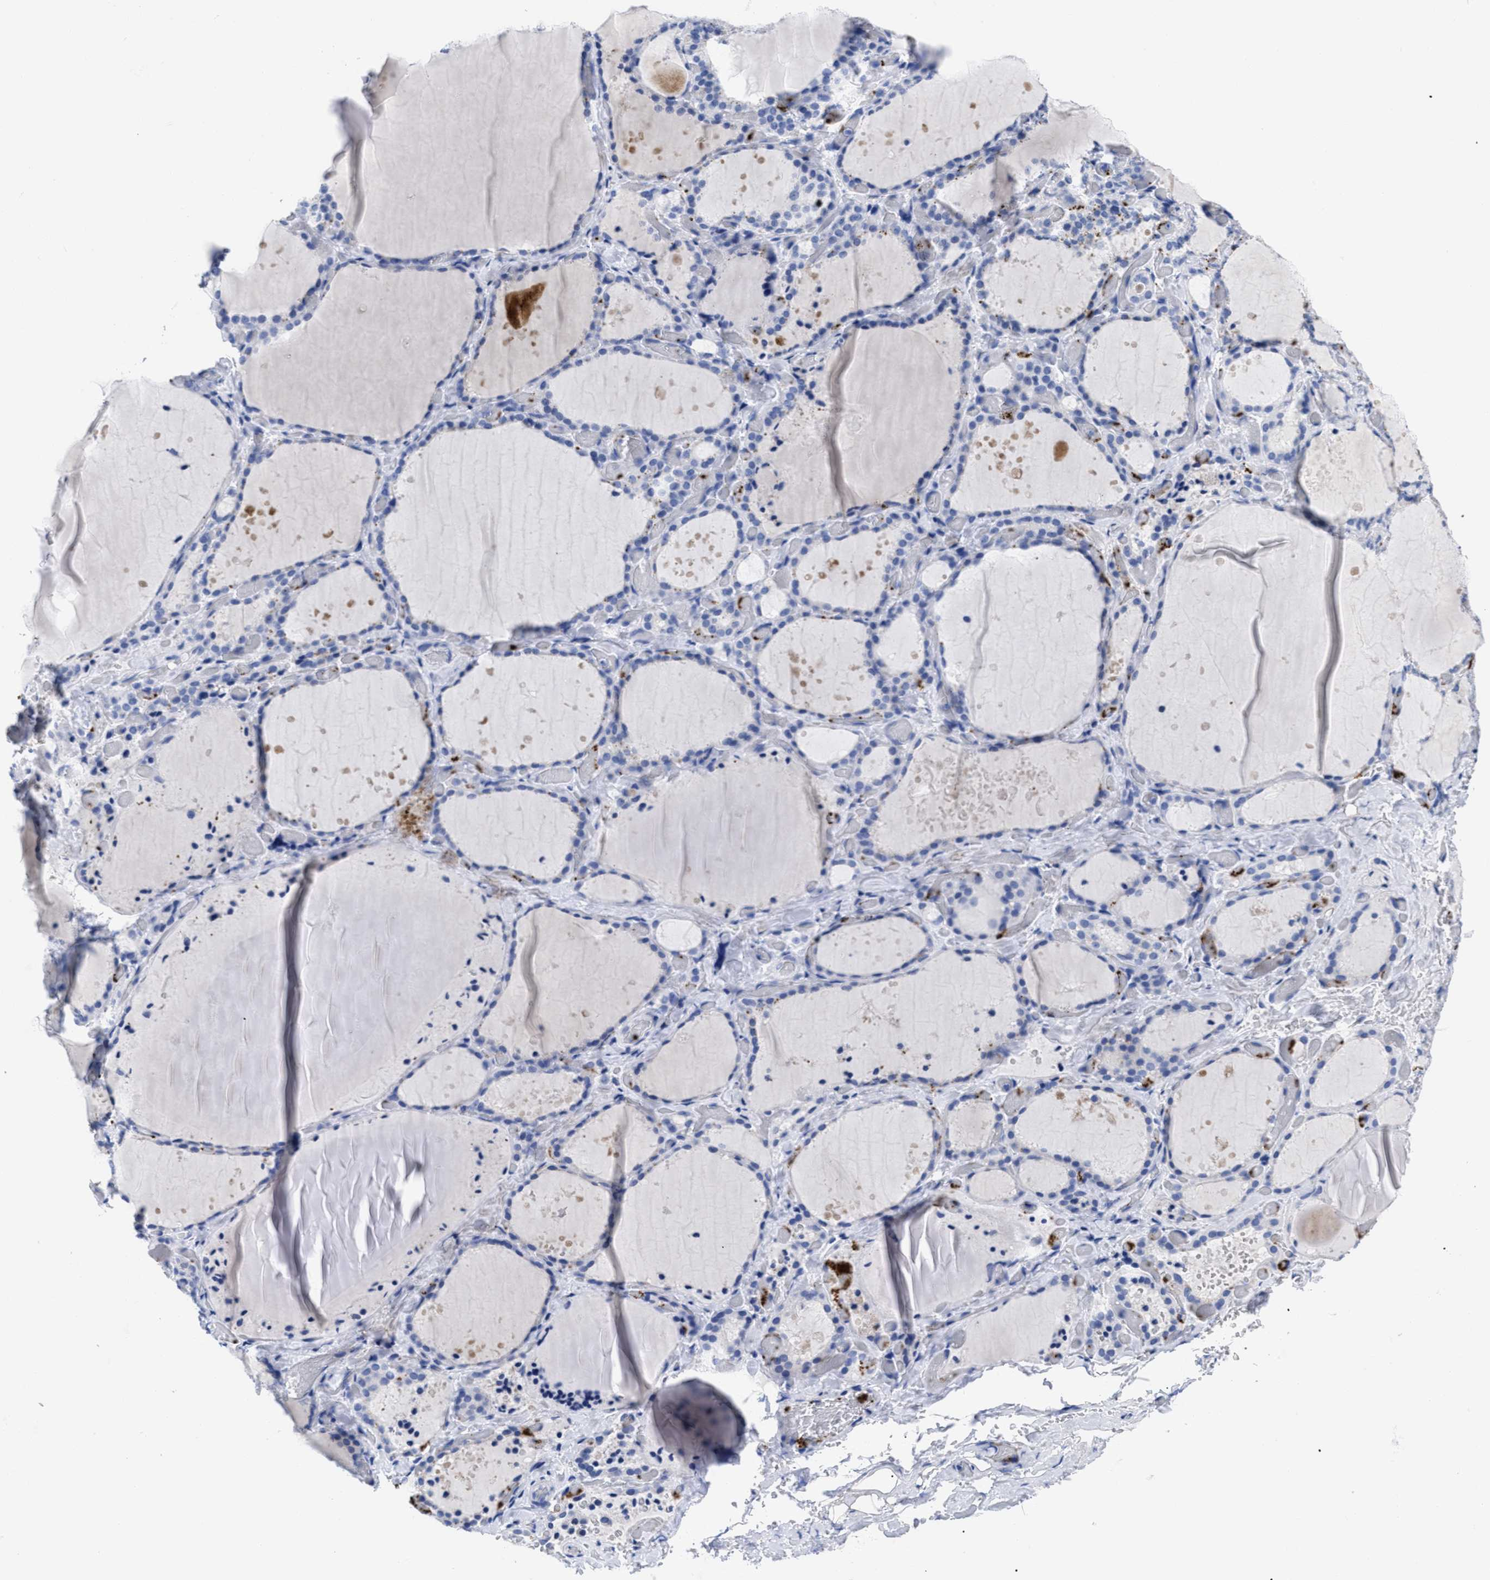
{"staining": {"intensity": "negative", "quantity": "none", "location": "none"}, "tissue": "thyroid gland", "cell_type": "Glandular cells", "image_type": "normal", "snomed": [{"axis": "morphology", "description": "Normal tissue, NOS"}, {"axis": "topography", "description": "Thyroid gland"}], "caption": "This is a micrograph of immunohistochemistry staining of unremarkable thyroid gland, which shows no staining in glandular cells. (IHC, brightfield microscopy, high magnification).", "gene": "TREML1", "patient": {"sex": "female", "age": 44}}